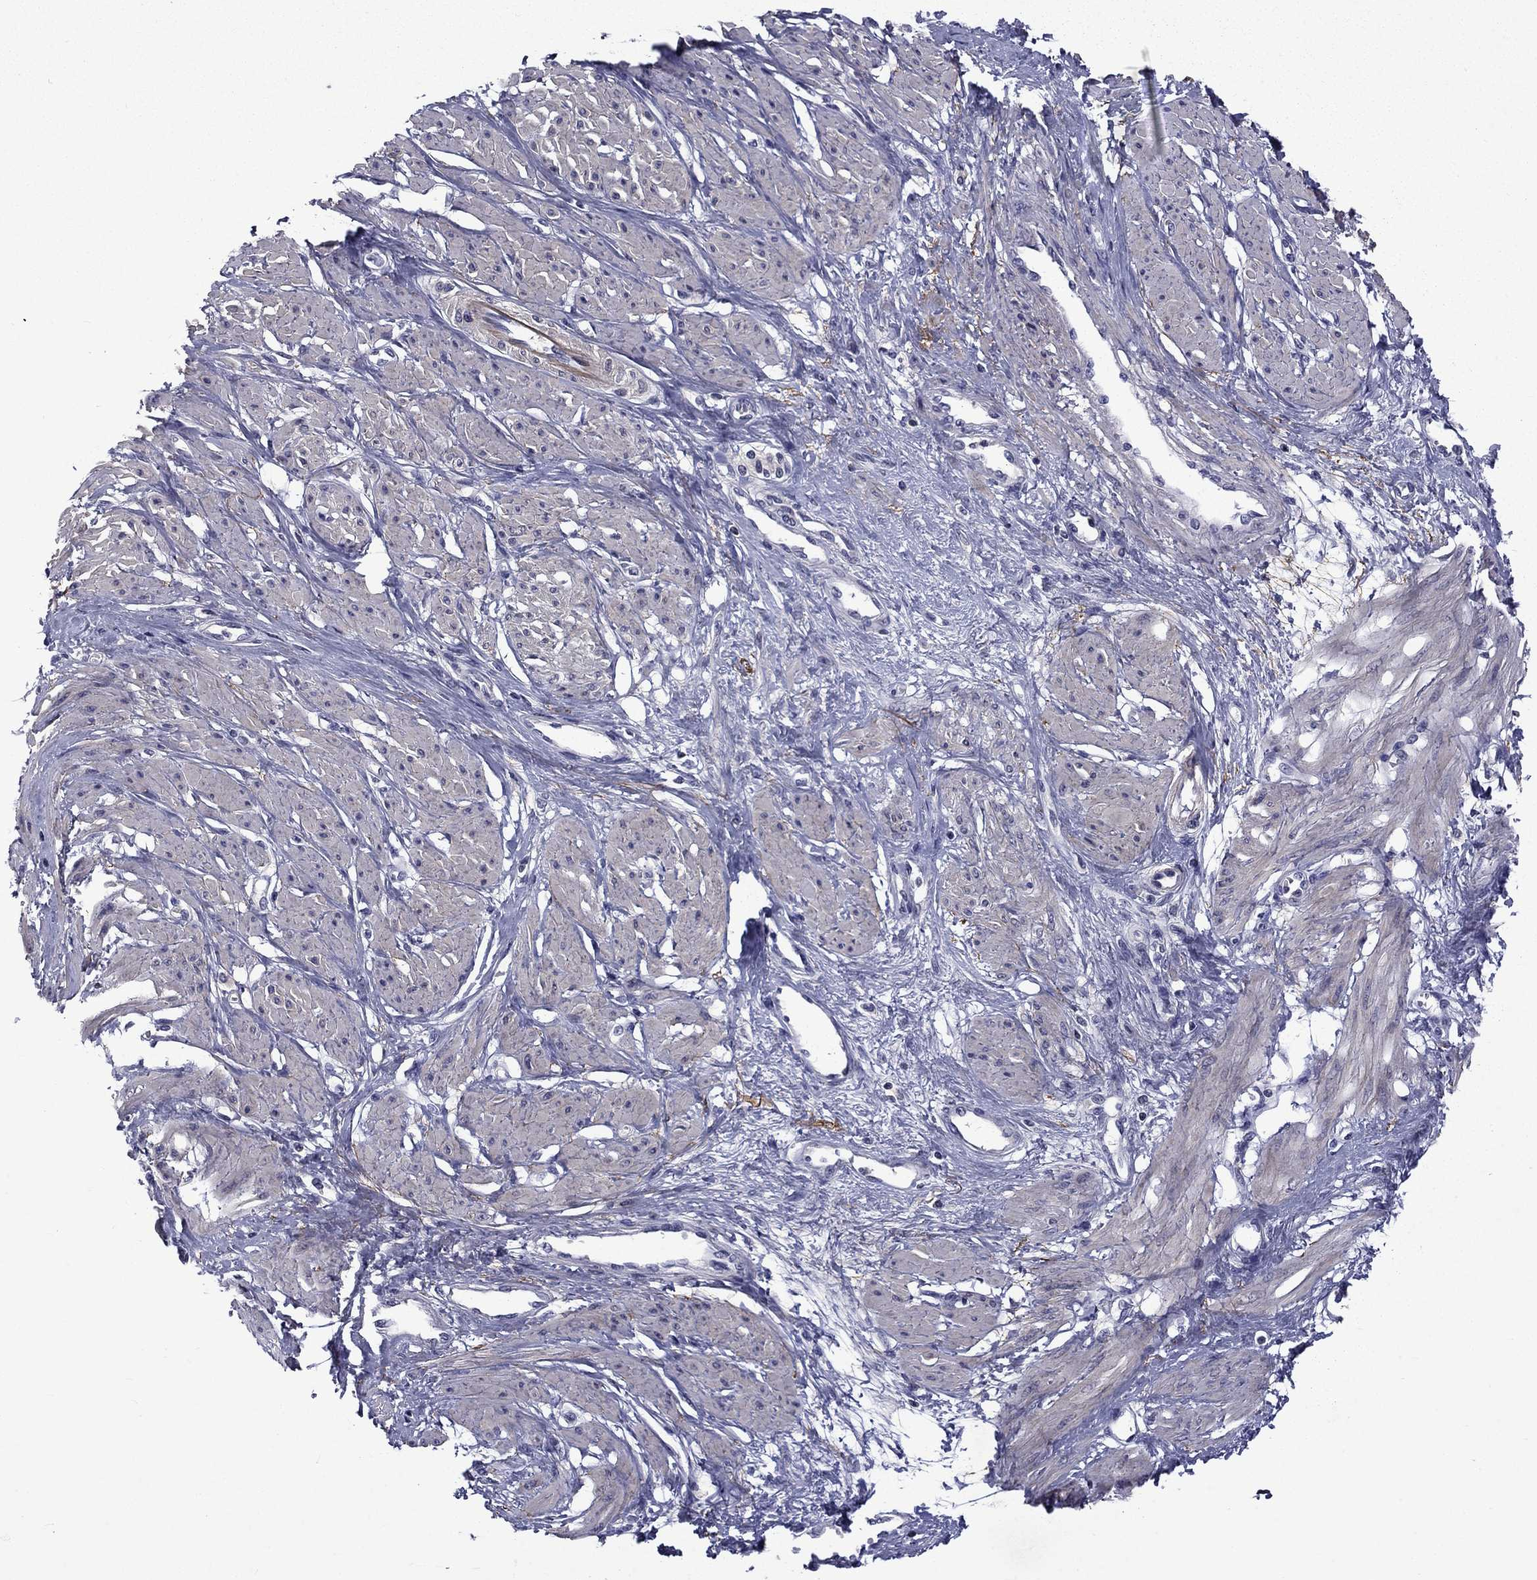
{"staining": {"intensity": "weak", "quantity": "25%-75%", "location": "cytoplasmic/membranous"}, "tissue": "smooth muscle", "cell_type": "Smooth muscle cells", "image_type": "normal", "snomed": [{"axis": "morphology", "description": "Normal tissue, NOS"}, {"axis": "topography", "description": "Smooth muscle"}, {"axis": "topography", "description": "Uterus"}], "caption": "Immunohistochemistry (DAB) staining of normal smooth muscle demonstrates weak cytoplasmic/membranous protein expression in approximately 25%-75% of smooth muscle cells.", "gene": "SNTA1", "patient": {"sex": "female", "age": 39}}